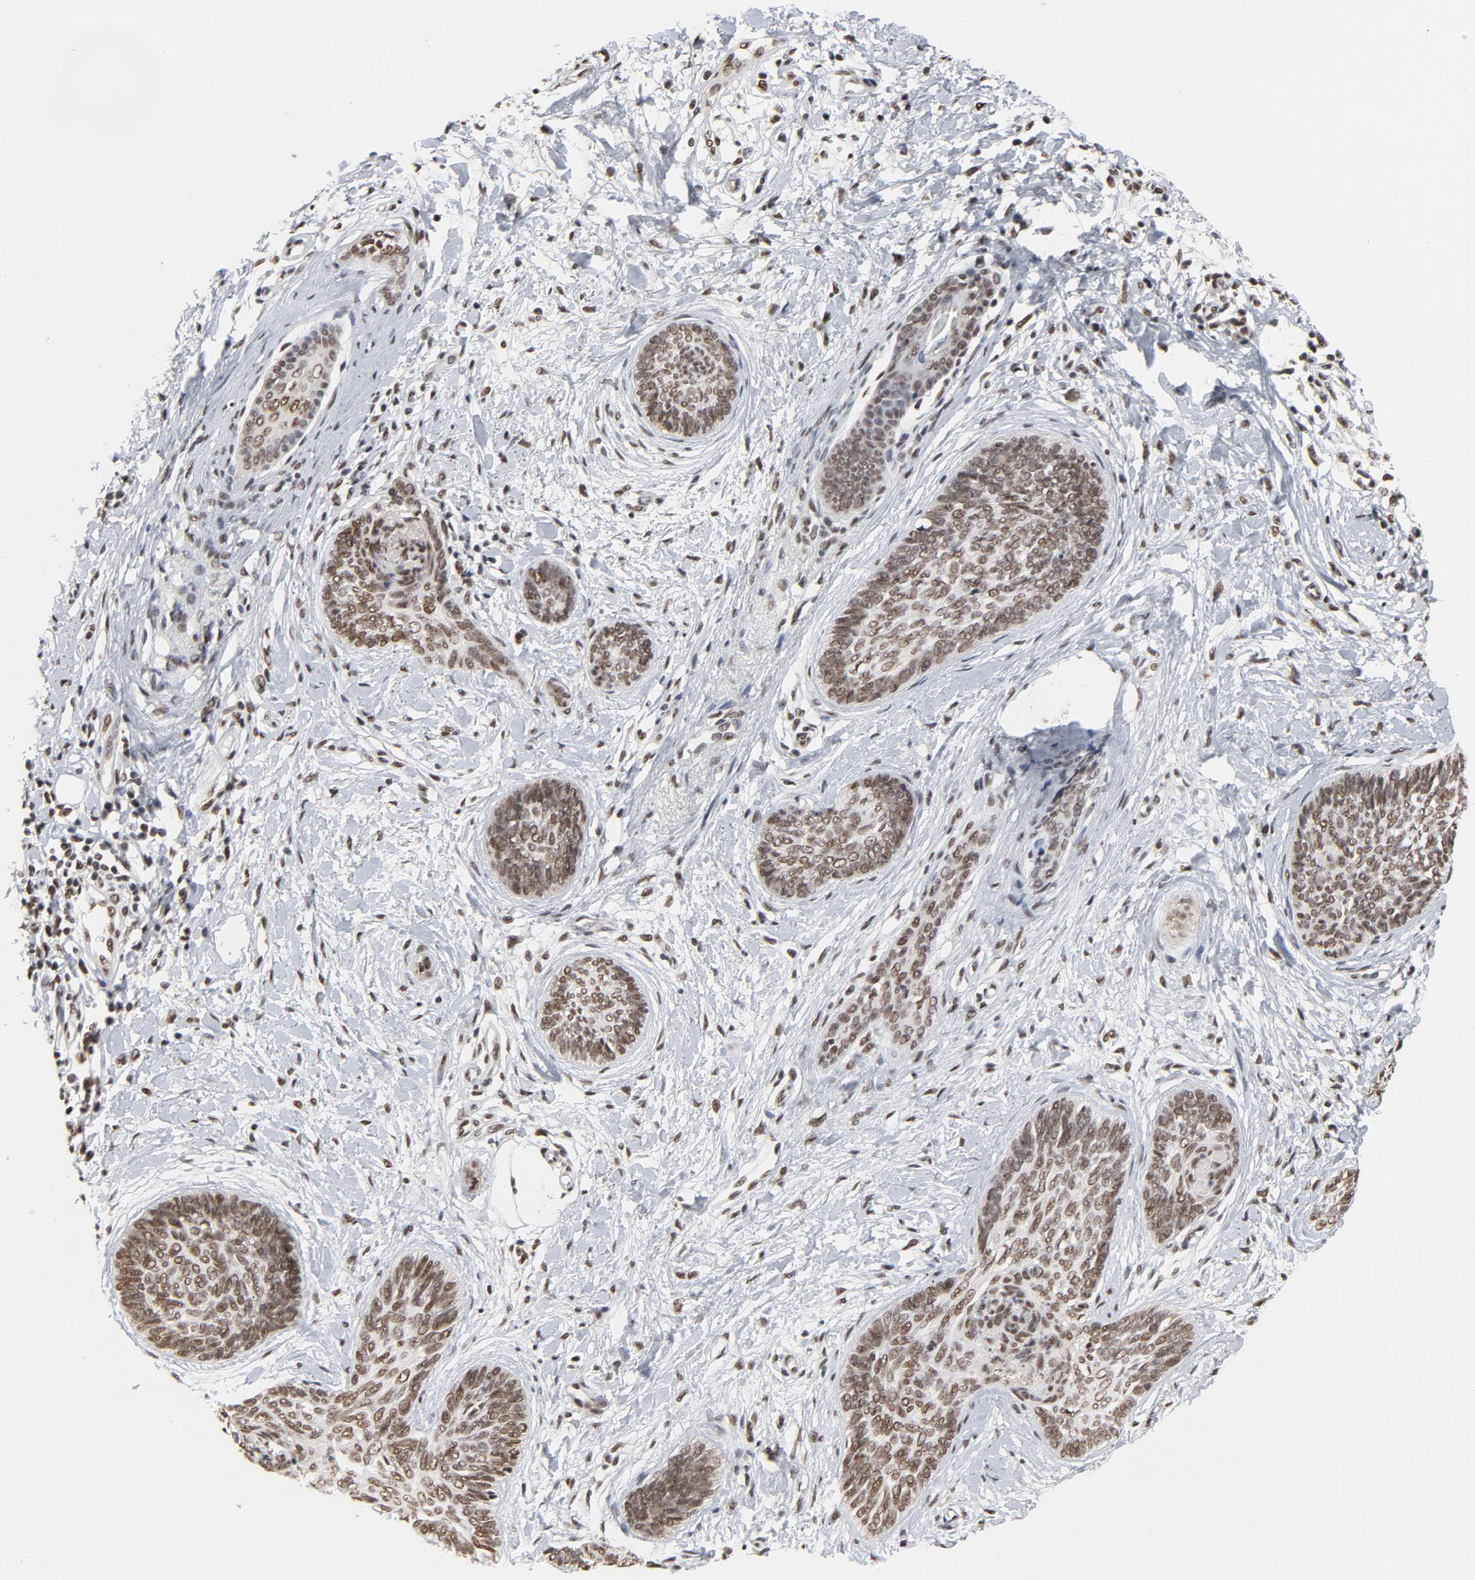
{"staining": {"intensity": "moderate", "quantity": ">75%", "location": "nuclear"}, "tissue": "skin cancer", "cell_type": "Tumor cells", "image_type": "cancer", "snomed": [{"axis": "morphology", "description": "Basal cell carcinoma"}, {"axis": "topography", "description": "Skin"}], "caption": "Immunohistochemistry (IHC) (DAB (3,3'-diaminobenzidine)) staining of skin cancer displays moderate nuclear protein expression in approximately >75% of tumor cells. (DAB (3,3'-diaminobenzidine) IHC, brown staining for protein, blue staining for nuclei).", "gene": "MRE11", "patient": {"sex": "female", "age": 81}}